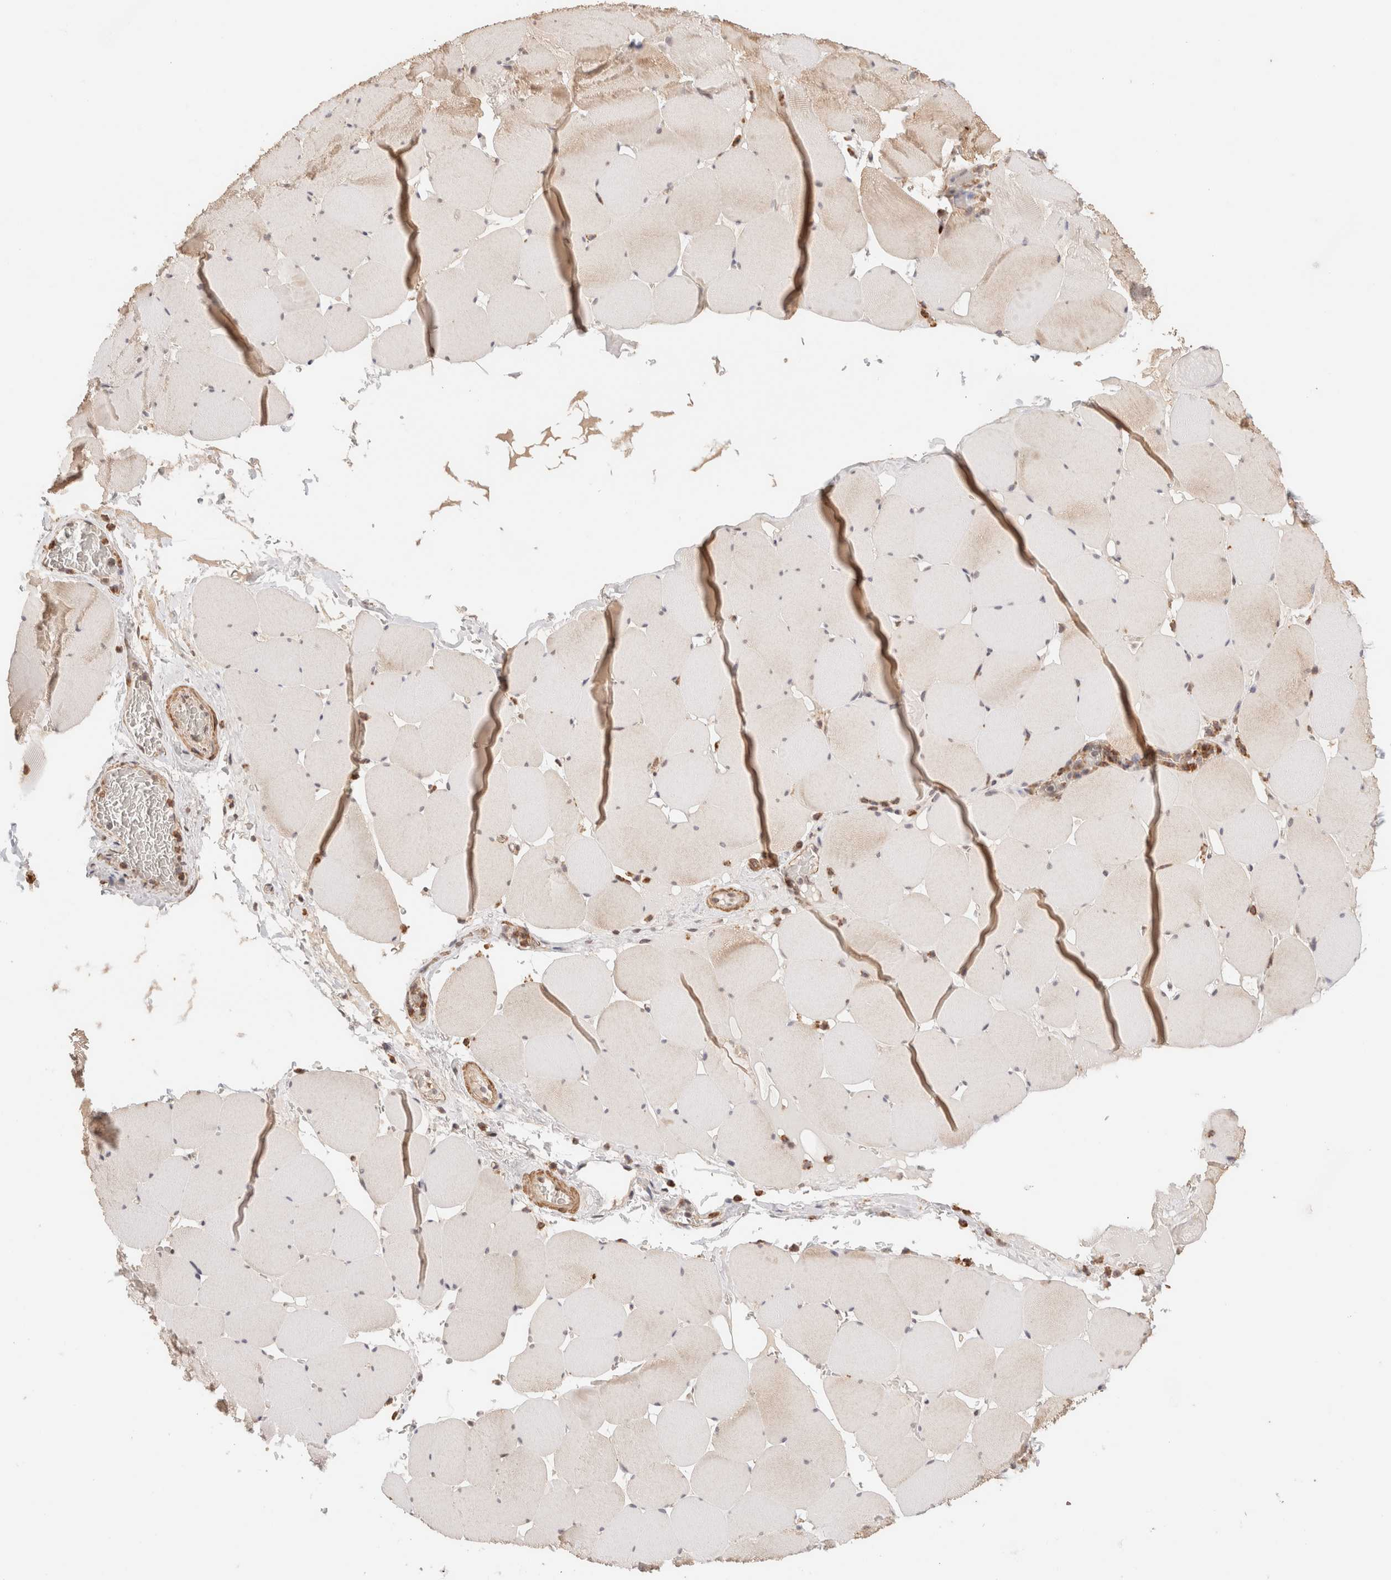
{"staining": {"intensity": "weak", "quantity": ">75%", "location": "cytoplasmic/membranous"}, "tissue": "skeletal muscle", "cell_type": "Myocytes", "image_type": "normal", "snomed": [{"axis": "morphology", "description": "Normal tissue, NOS"}, {"axis": "topography", "description": "Skeletal muscle"}], "caption": "DAB (3,3'-diaminobenzidine) immunohistochemical staining of normal skeletal muscle shows weak cytoplasmic/membranous protein positivity in about >75% of myocytes. The protein of interest is stained brown, and the nuclei are stained in blue (DAB (3,3'-diaminobenzidine) IHC with brightfield microscopy, high magnification).", "gene": "BRPF3", "patient": {"sex": "male", "age": 62}}